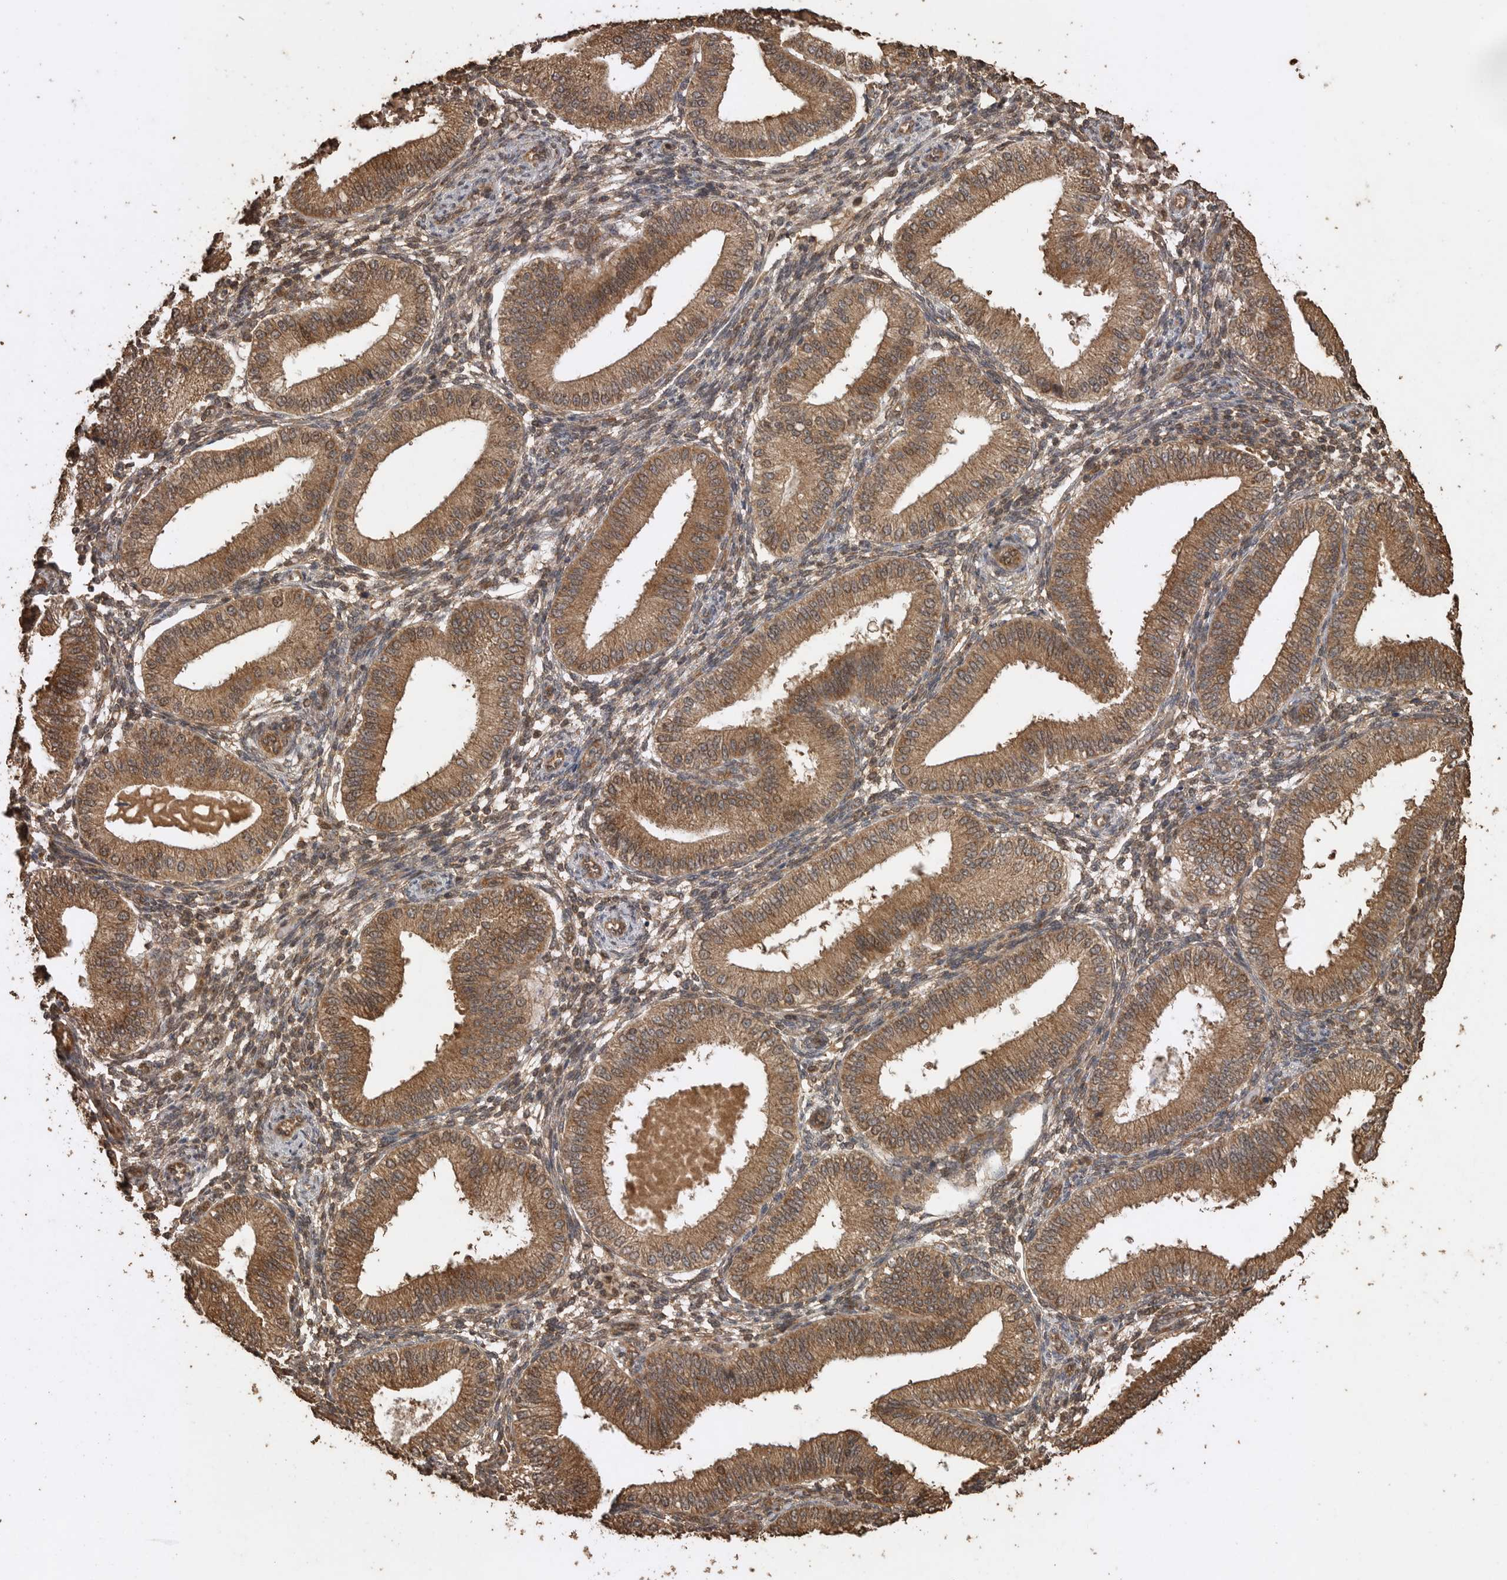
{"staining": {"intensity": "moderate", "quantity": "25%-75%", "location": "cytoplasmic/membranous"}, "tissue": "endometrium", "cell_type": "Cells in endometrial stroma", "image_type": "normal", "snomed": [{"axis": "morphology", "description": "Normal tissue, NOS"}, {"axis": "topography", "description": "Endometrium"}], "caption": "Immunohistochemical staining of benign human endometrium shows moderate cytoplasmic/membranous protein positivity in approximately 25%-75% of cells in endometrial stroma. Ihc stains the protein in brown and the nuclei are stained blue.", "gene": "PINK1", "patient": {"sex": "female", "age": 39}}